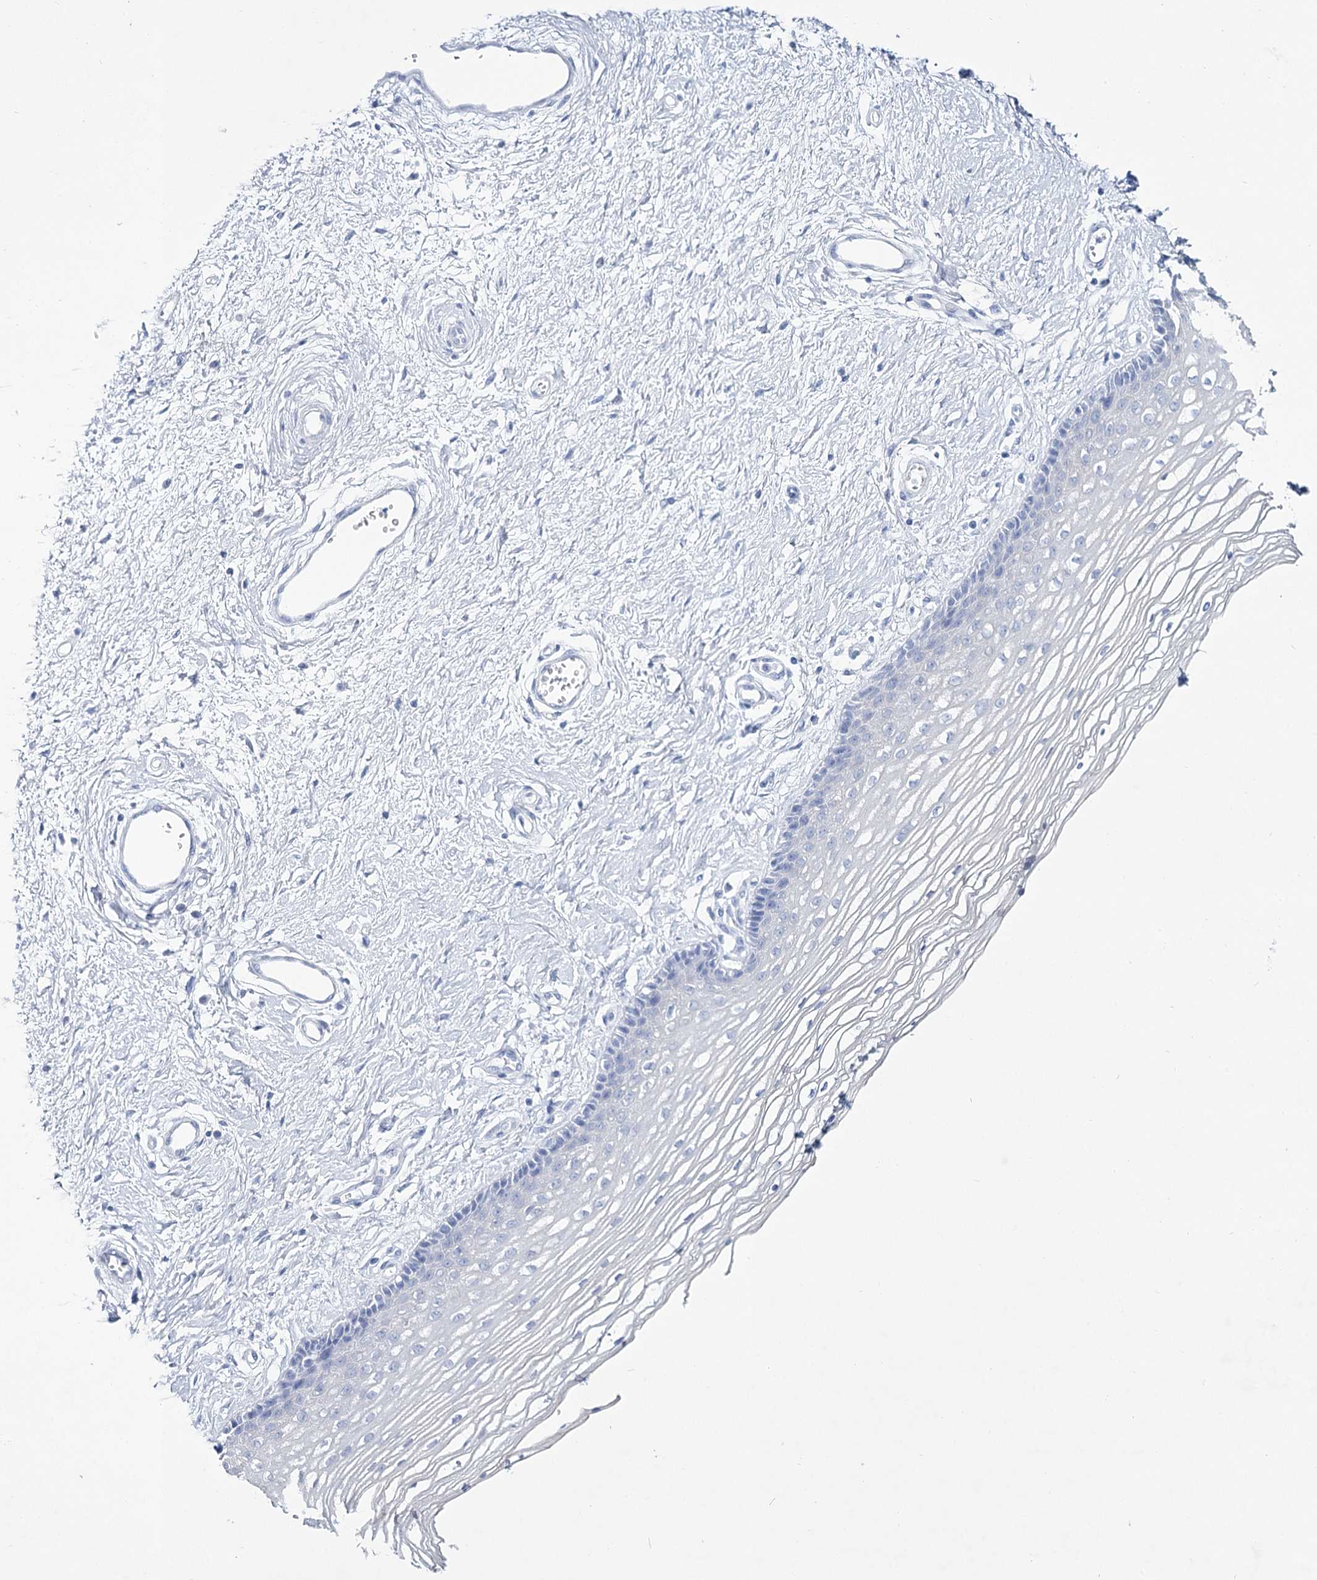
{"staining": {"intensity": "negative", "quantity": "none", "location": "none"}, "tissue": "vagina", "cell_type": "Squamous epithelial cells", "image_type": "normal", "snomed": [{"axis": "morphology", "description": "Normal tissue, NOS"}, {"axis": "topography", "description": "Vagina"}], "caption": "Immunohistochemistry (IHC) of normal human vagina demonstrates no staining in squamous epithelial cells. Brightfield microscopy of IHC stained with DAB (3,3'-diaminobenzidine) (brown) and hematoxylin (blue), captured at high magnification.", "gene": "RNF186", "patient": {"sex": "female", "age": 46}}